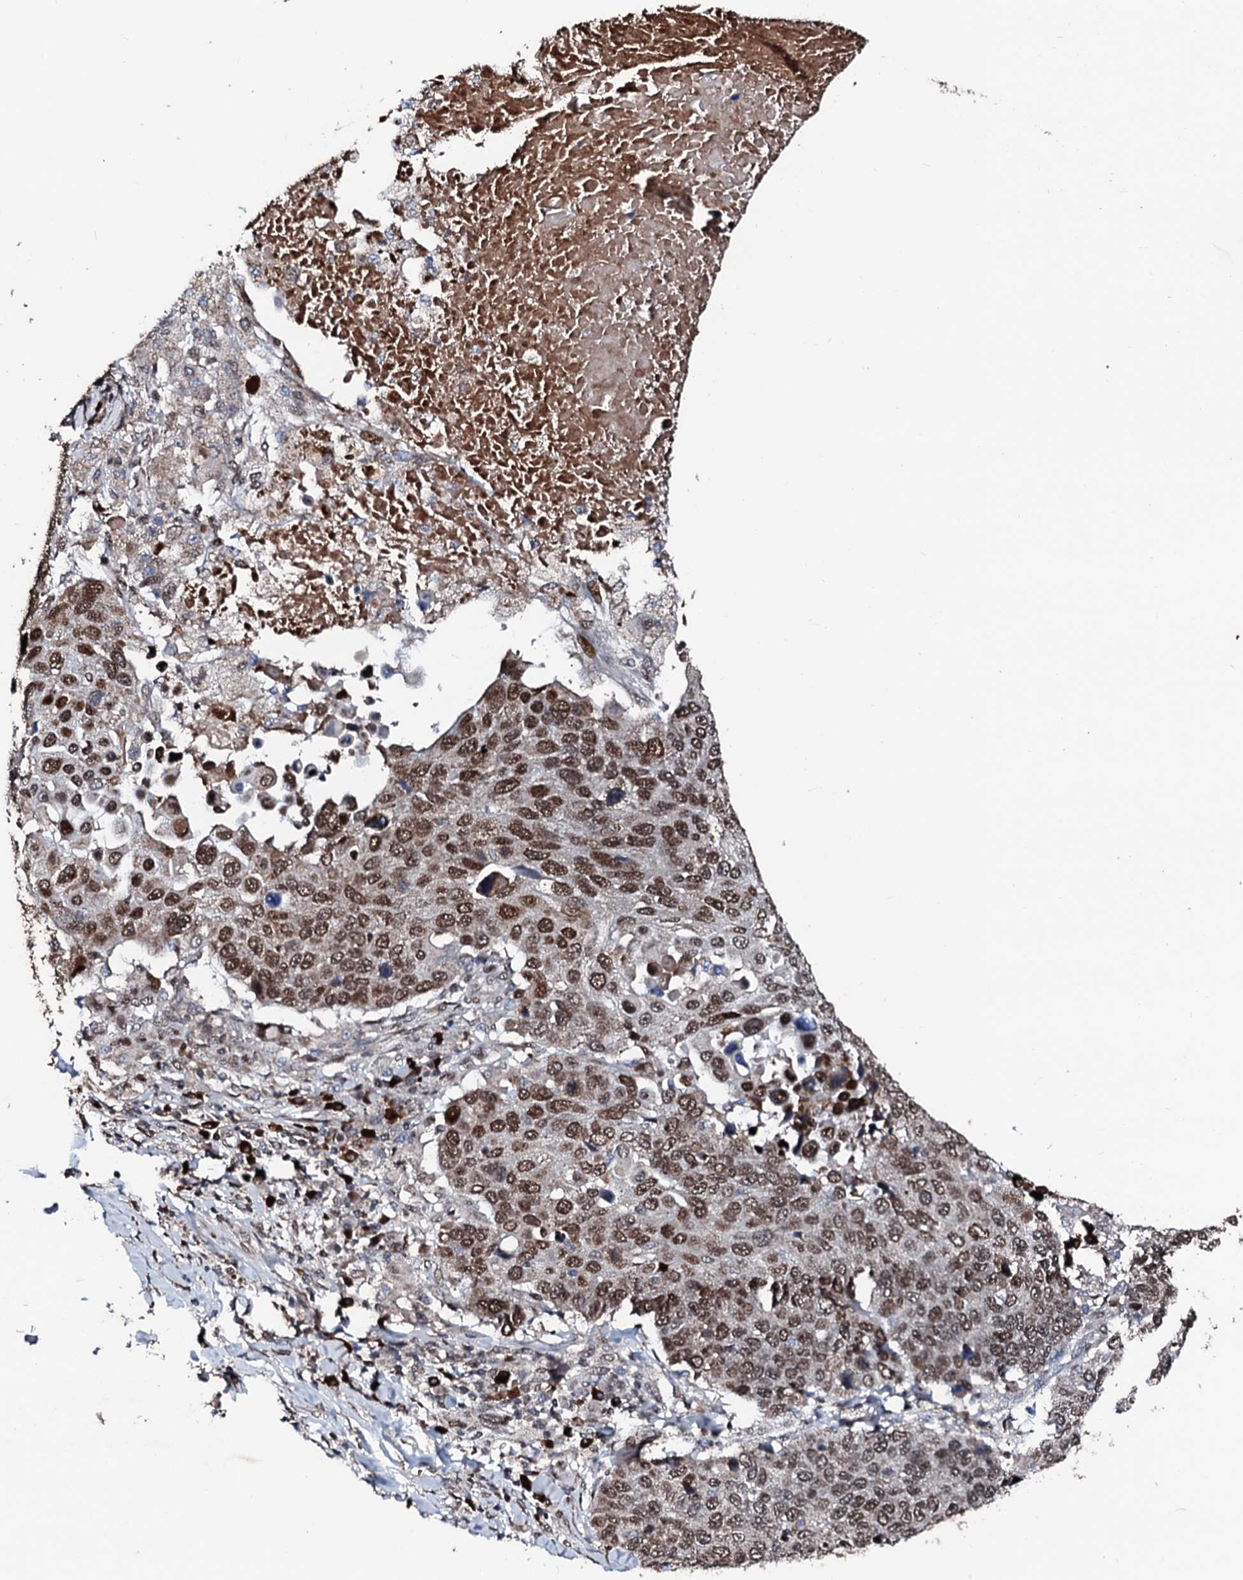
{"staining": {"intensity": "moderate", "quantity": ">75%", "location": "nuclear"}, "tissue": "lung cancer", "cell_type": "Tumor cells", "image_type": "cancer", "snomed": [{"axis": "morphology", "description": "Normal tissue, NOS"}, {"axis": "morphology", "description": "Squamous cell carcinoma, NOS"}, {"axis": "topography", "description": "Lymph node"}, {"axis": "topography", "description": "Lung"}], "caption": "Lung cancer was stained to show a protein in brown. There is medium levels of moderate nuclear expression in about >75% of tumor cells. Using DAB (3,3'-diaminobenzidine) (brown) and hematoxylin (blue) stains, captured at high magnification using brightfield microscopy.", "gene": "KIF18A", "patient": {"sex": "male", "age": 66}}